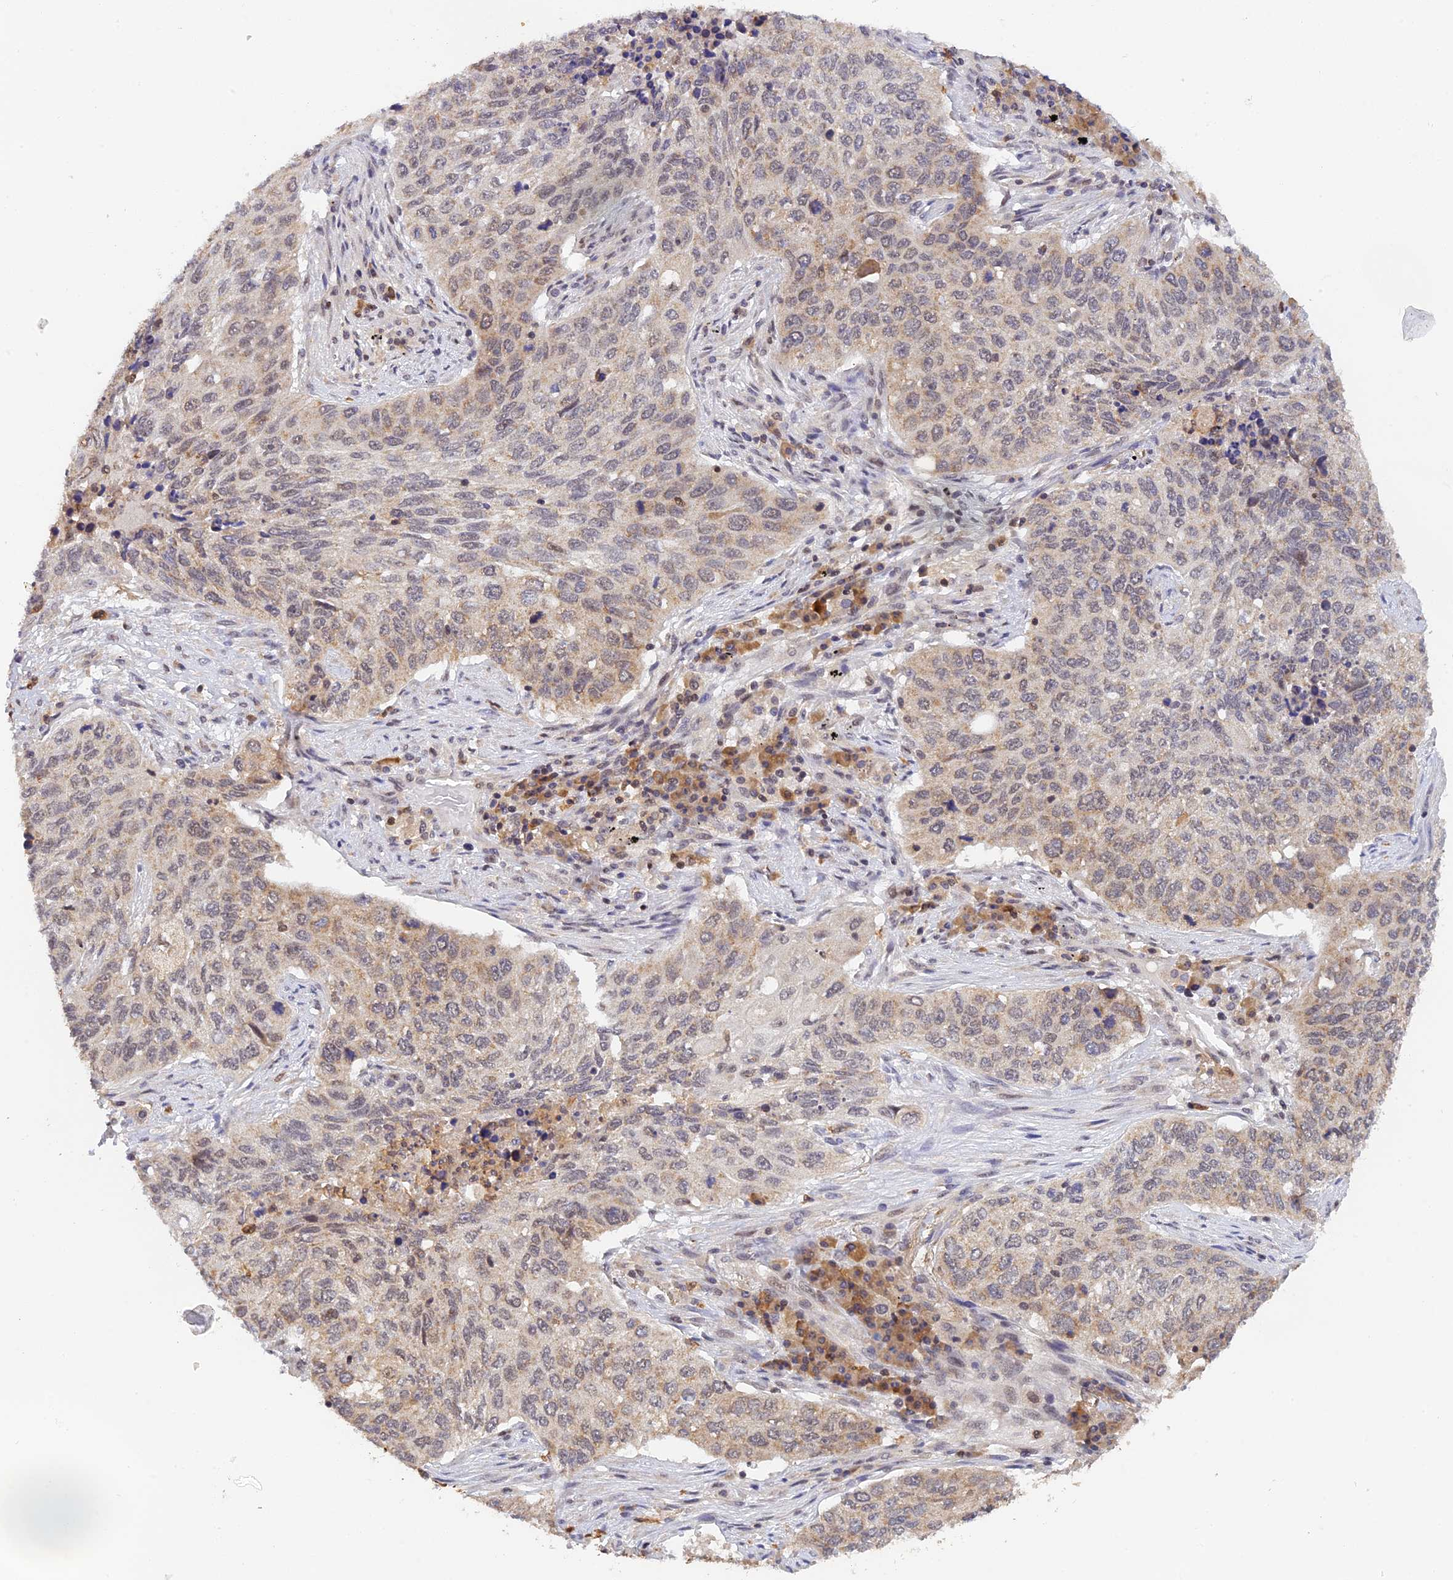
{"staining": {"intensity": "weak", "quantity": "25%-75%", "location": "nuclear"}, "tissue": "lung cancer", "cell_type": "Tumor cells", "image_type": "cancer", "snomed": [{"axis": "morphology", "description": "Squamous cell carcinoma, NOS"}, {"axis": "topography", "description": "Lung"}], "caption": "Immunohistochemical staining of human lung squamous cell carcinoma exhibits low levels of weak nuclear protein expression in approximately 25%-75% of tumor cells. The staining is performed using DAB (3,3'-diaminobenzidine) brown chromogen to label protein expression. The nuclei are counter-stained blue using hematoxylin.", "gene": "PEX16", "patient": {"sex": "female", "age": 63}}